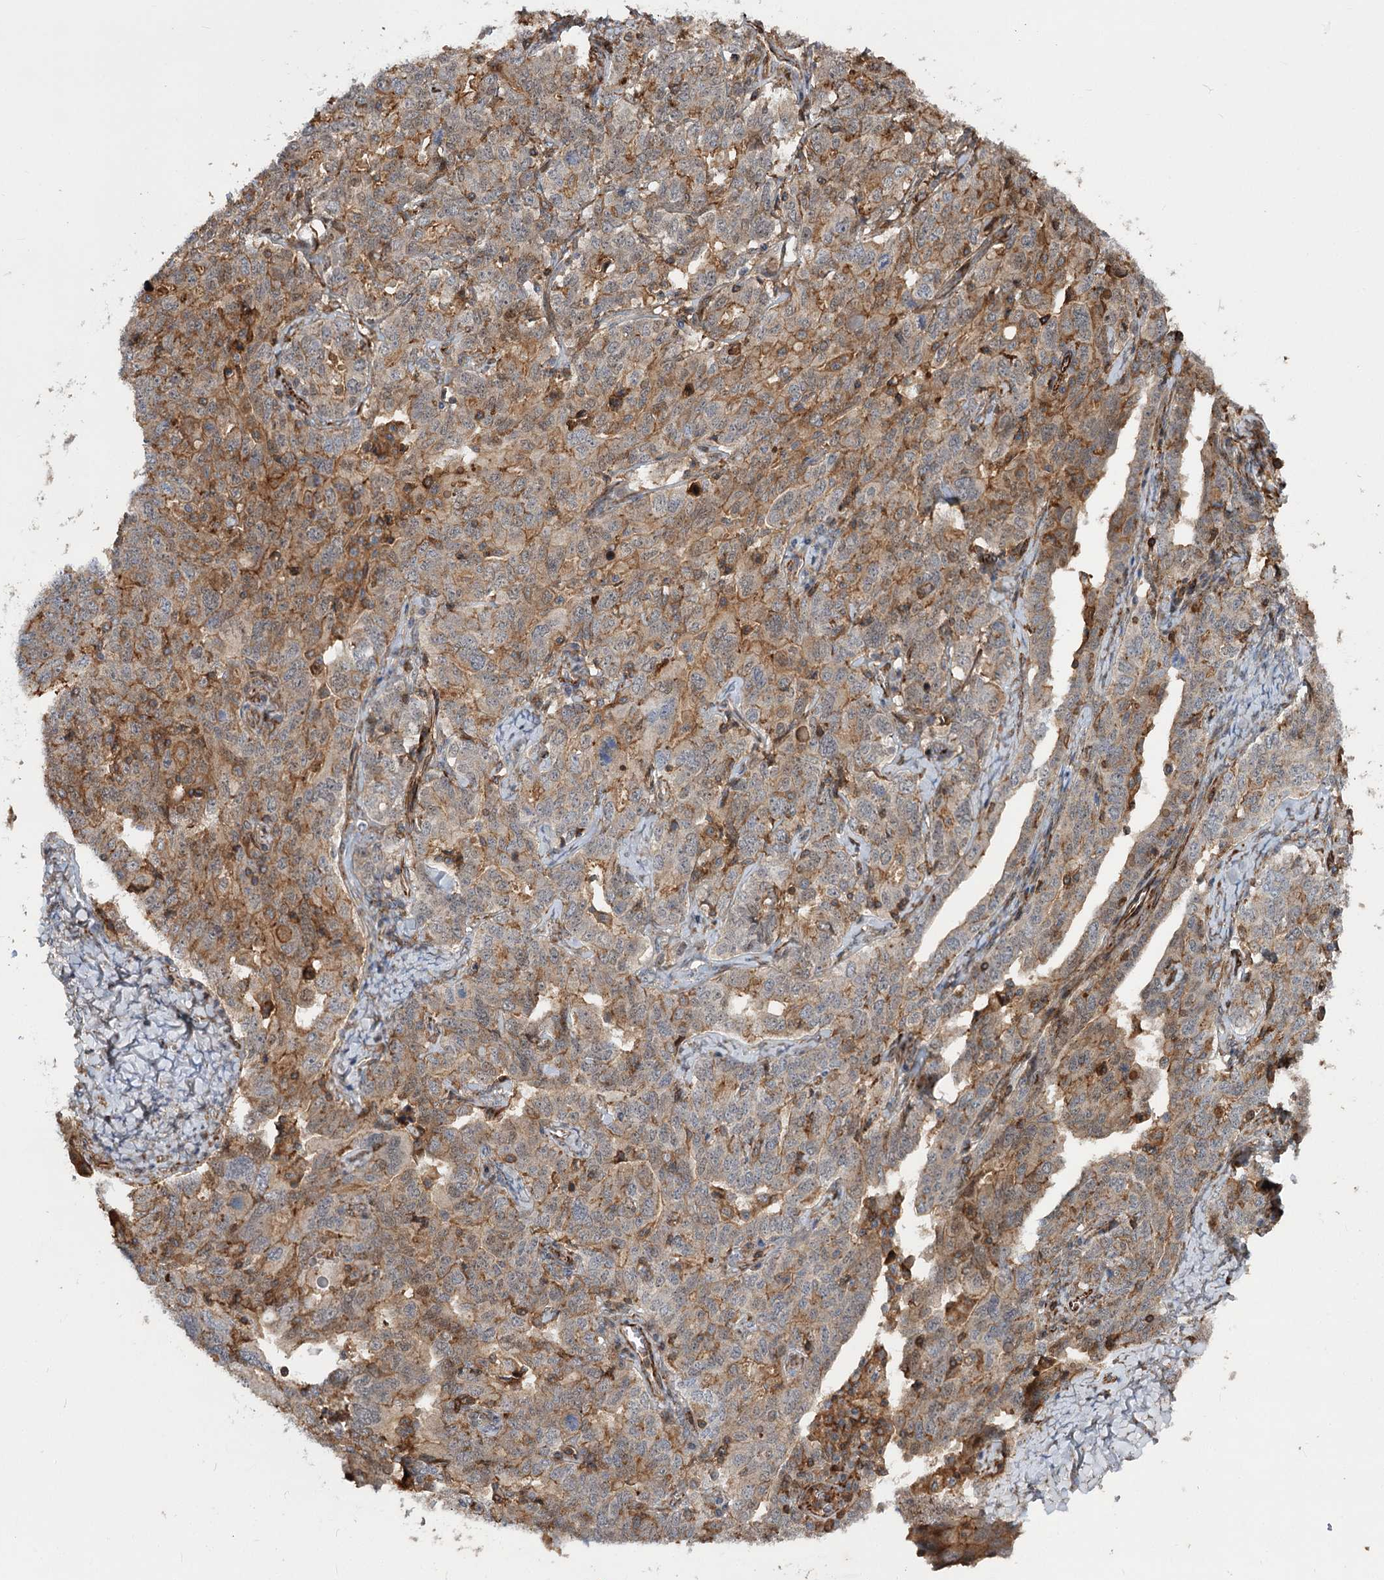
{"staining": {"intensity": "weak", "quantity": "25%-75%", "location": "cytoplasmic/membranous"}, "tissue": "ovarian cancer", "cell_type": "Tumor cells", "image_type": "cancer", "snomed": [{"axis": "morphology", "description": "Carcinoma, endometroid"}, {"axis": "topography", "description": "Ovary"}], "caption": "Ovarian endometroid carcinoma was stained to show a protein in brown. There is low levels of weak cytoplasmic/membranous positivity in about 25%-75% of tumor cells.", "gene": "DPP3", "patient": {"sex": "female", "age": 62}}